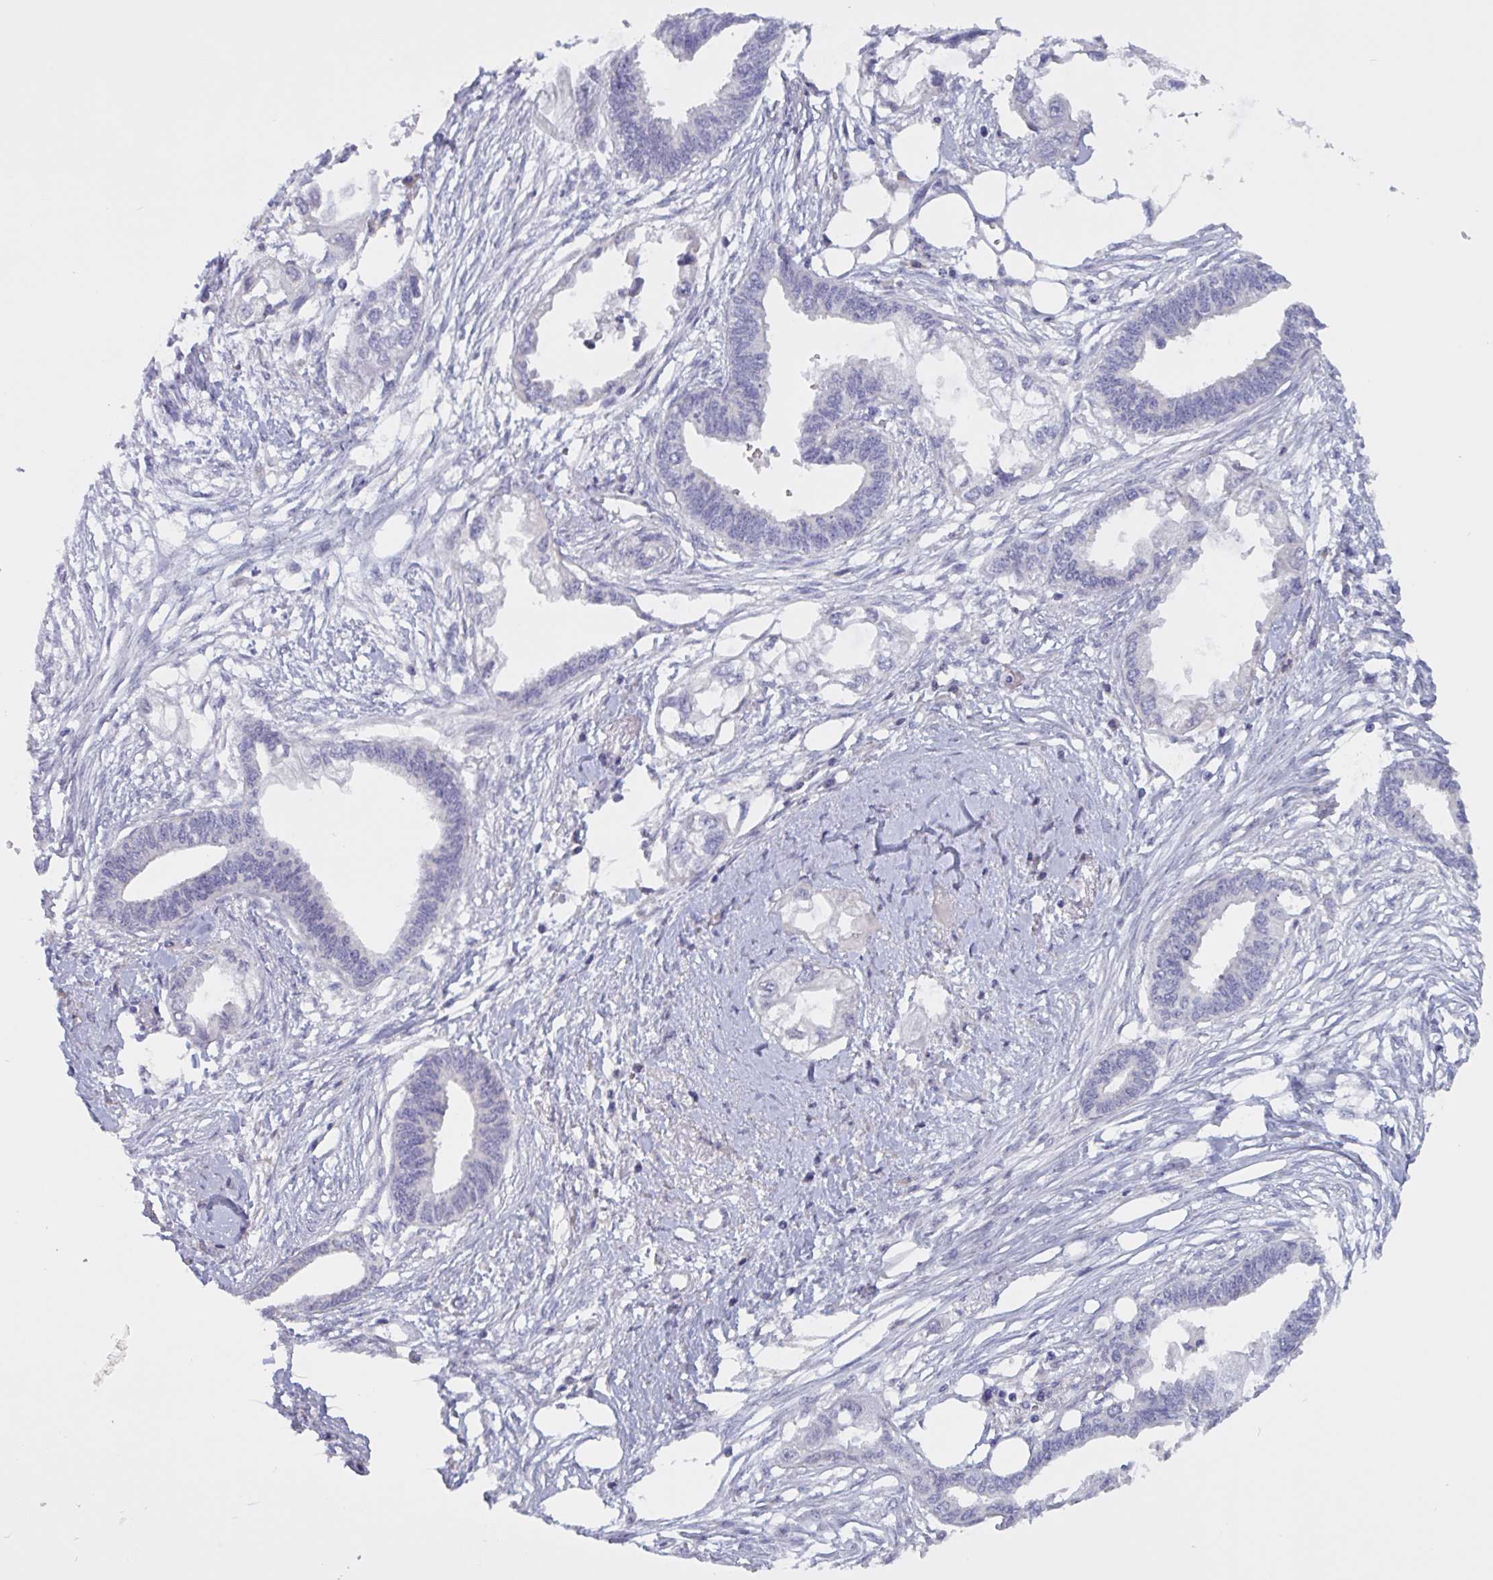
{"staining": {"intensity": "negative", "quantity": "none", "location": "none"}, "tissue": "endometrial cancer", "cell_type": "Tumor cells", "image_type": "cancer", "snomed": [{"axis": "morphology", "description": "Adenocarcinoma, NOS"}, {"axis": "morphology", "description": "Adenocarcinoma, metastatic, NOS"}, {"axis": "topography", "description": "Adipose tissue"}, {"axis": "topography", "description": "Endometrium"}], "caption": "Tumor cells are negative for brown protein staining in endometrial cancer (adenocarcinoma).", "gene": "SERPINB13", "patient": {"sex": "female", "age": 67}}